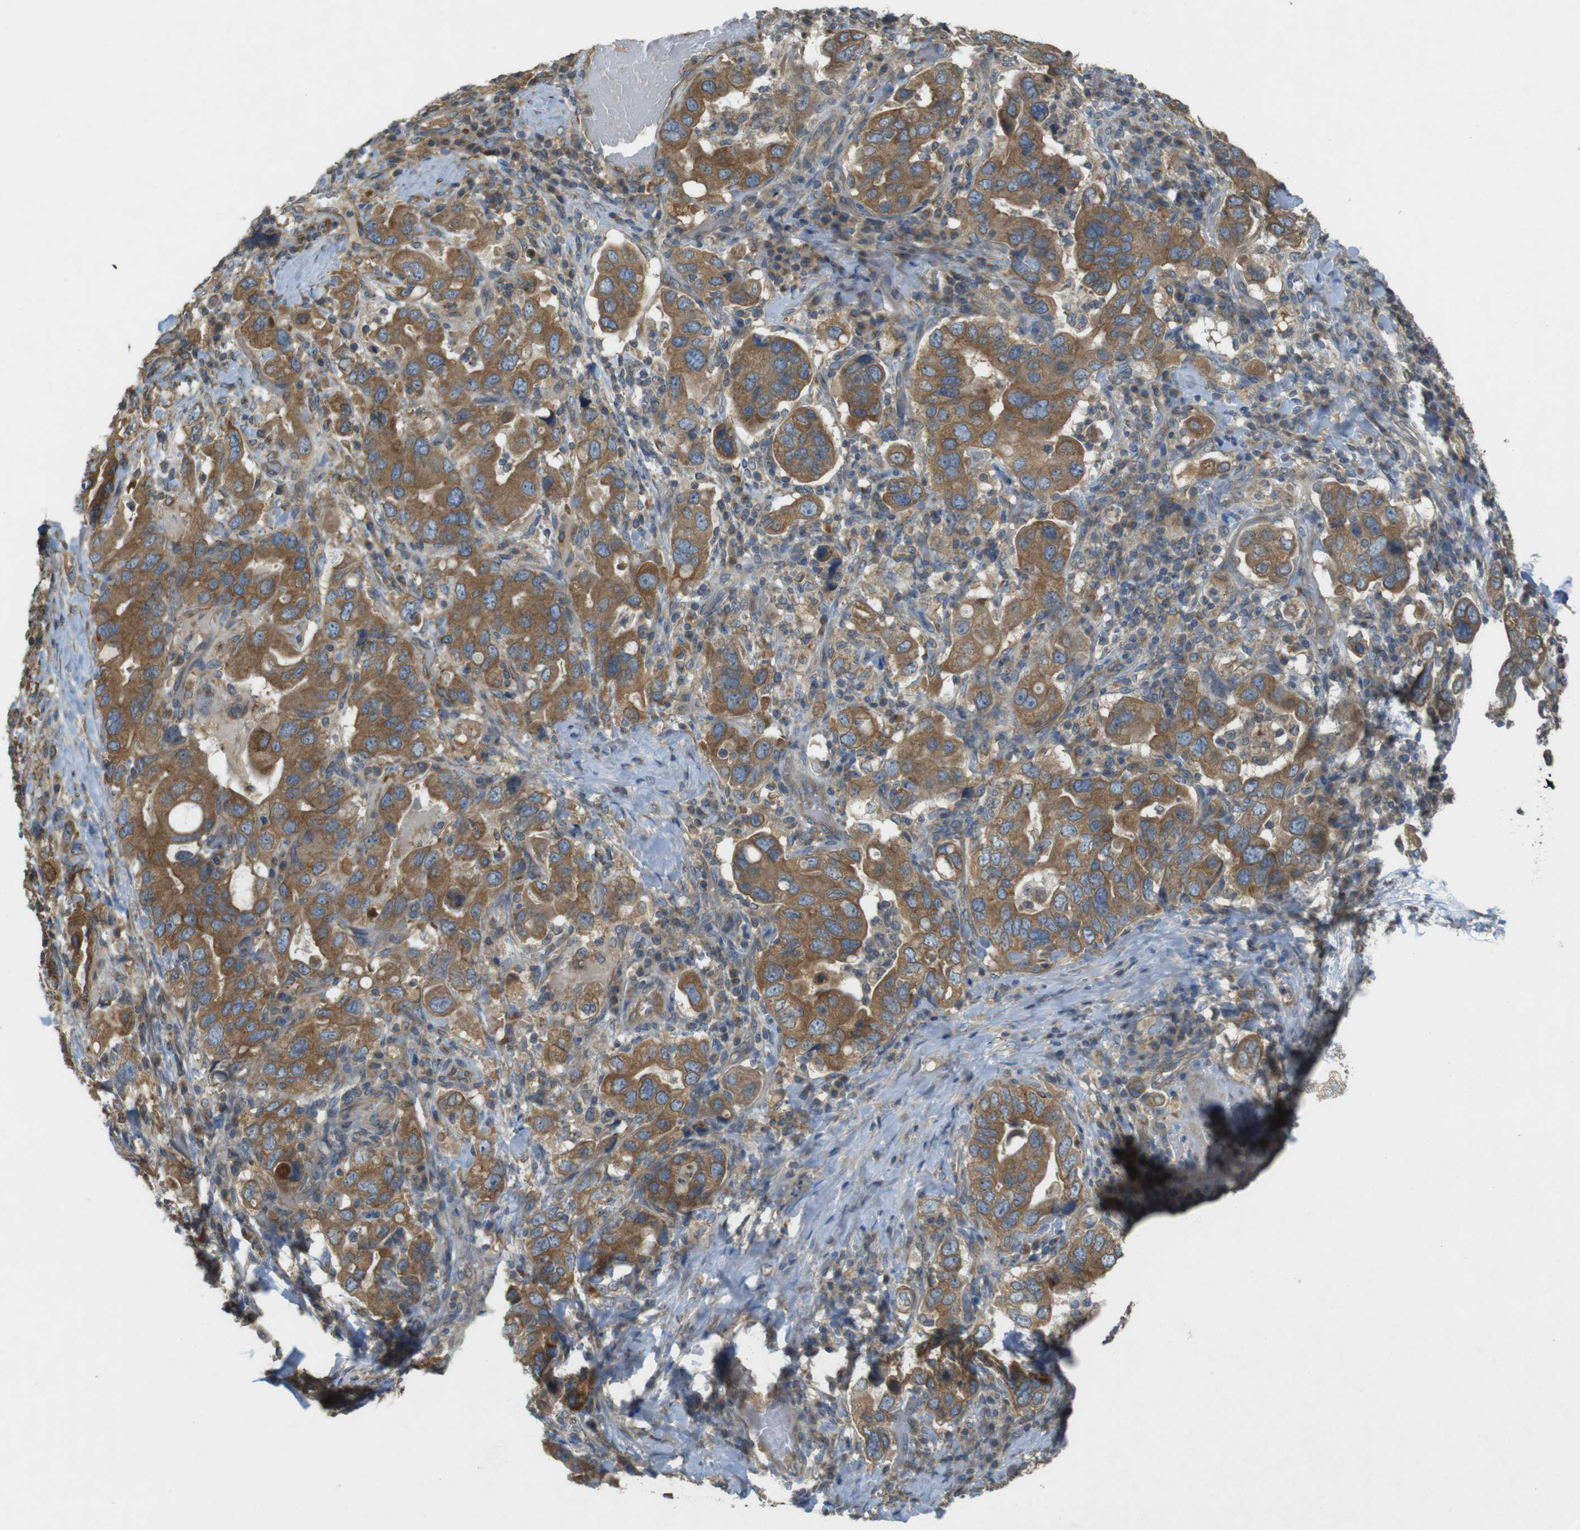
{"staining": {"intensity": "moderate", "quantity": ">75%", "location": "cytoplasmic/membranous"}, "tissue": "stomach cancer", "cell_type": "Tumor cells", "image_type": "cancer", "snomed": [{"axis": "morphology", "description": "Adenocarcinoma, NOS"}, {"axis": "topography", "description": "Stomach, upper"}], "caption": "Immunohistochemical staining of human stomach adenocarcinoma demonstrates moderate cytoplasmic/membranous protein staining in approximately >75% of tumor cells.", "gene": "KIF5B", "patient": {"sex": "male", "age": 62}}